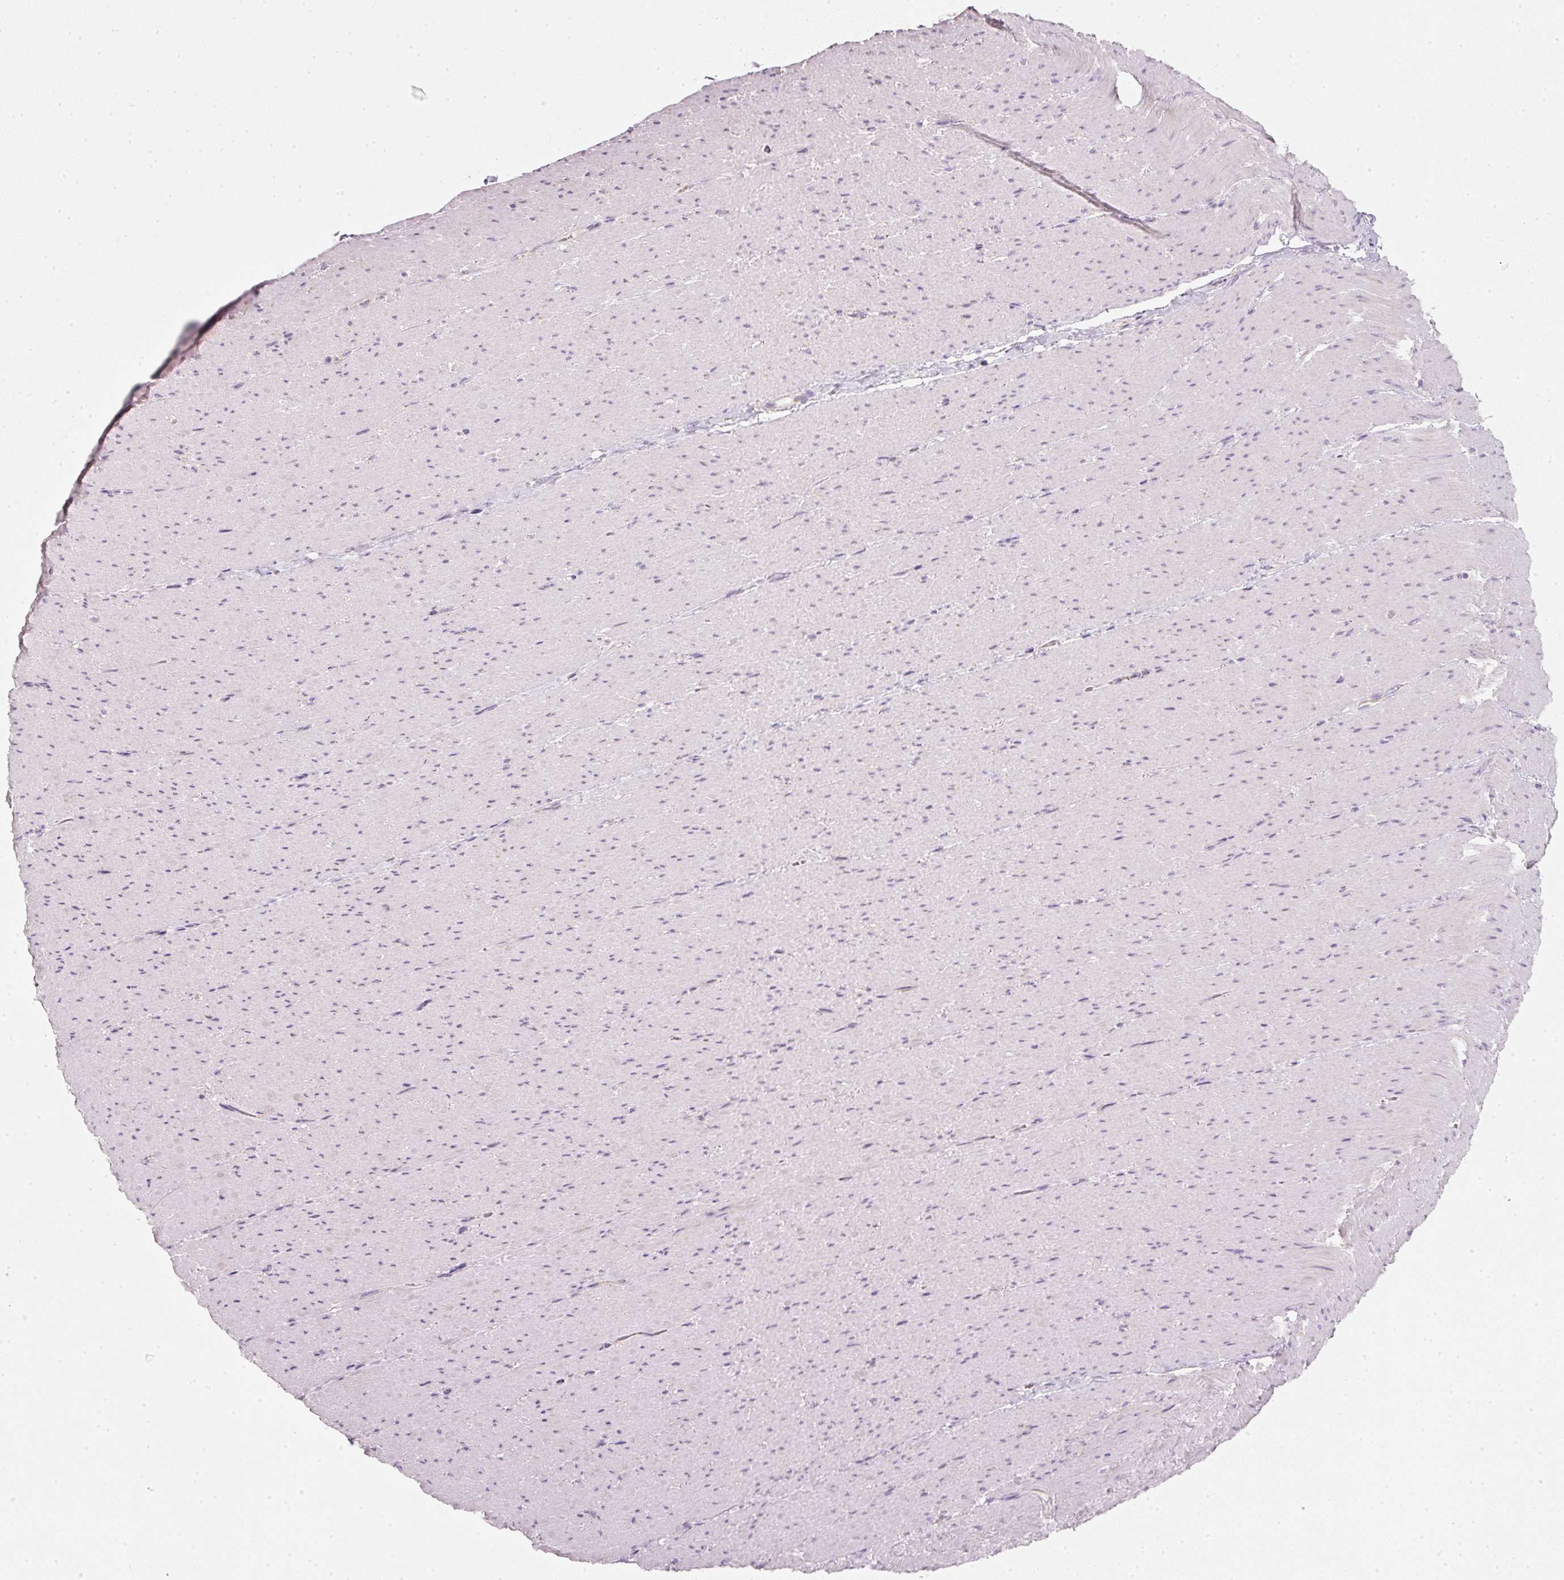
{"staining": {"intensity": "negative", "quantity": "none", "location": "none"}, "tissue": "smooth muscle", "cell_type": "Smooth muscle cells", "image_type": "normal", "snomed": [{"axis": "morphology", "description": "Normal tissue, NOS"}, {"axis": "topography", "description": "Smooth muscle"}, {"axis": "topography", "description": "Rectum"}], "caption": "The histopathology image shows no significant staining in smooth muscle cells of smooth muscle.", "gene": "NDUFA1", "patient": {"sex": "male", "age": 53}}